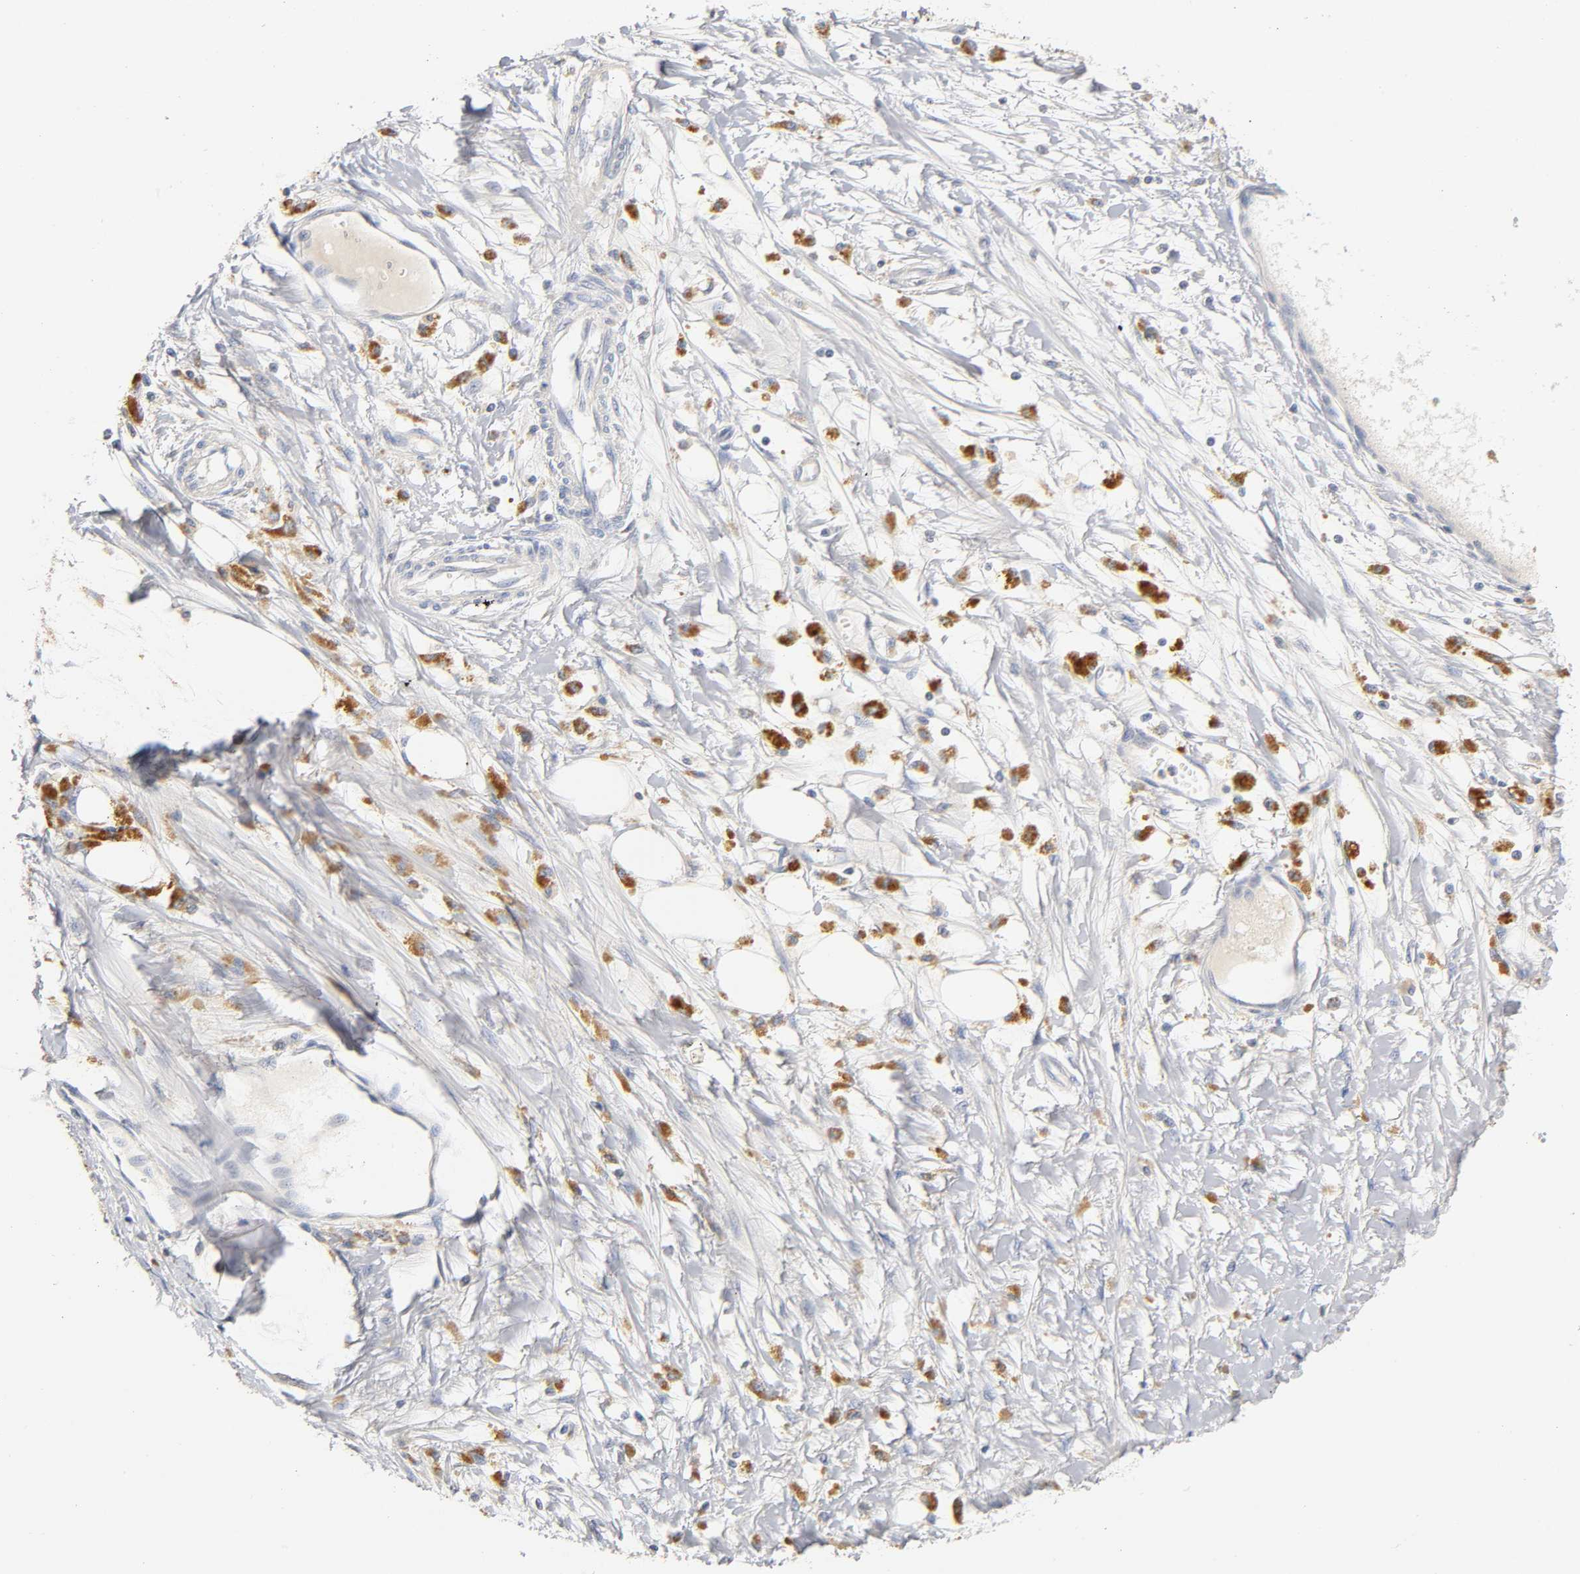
{"staining": {"intensity": "negative", "quantity": "none", "location": "none"}, "tissue": "melanoma", "cell_type": "Tumor cells", "image_type": "cancer", "snomed": [{"axis": "morphology", "description": "Malignant melanoma, Metastatic site"}, {"axis": "topography", "description": "Lymph node"}], "caption": "Histopathology image shows no significant protein expression in tumor cells of melanoma.", "gene": "RHOA", "patient": {"sex": "male", "age": 59}}